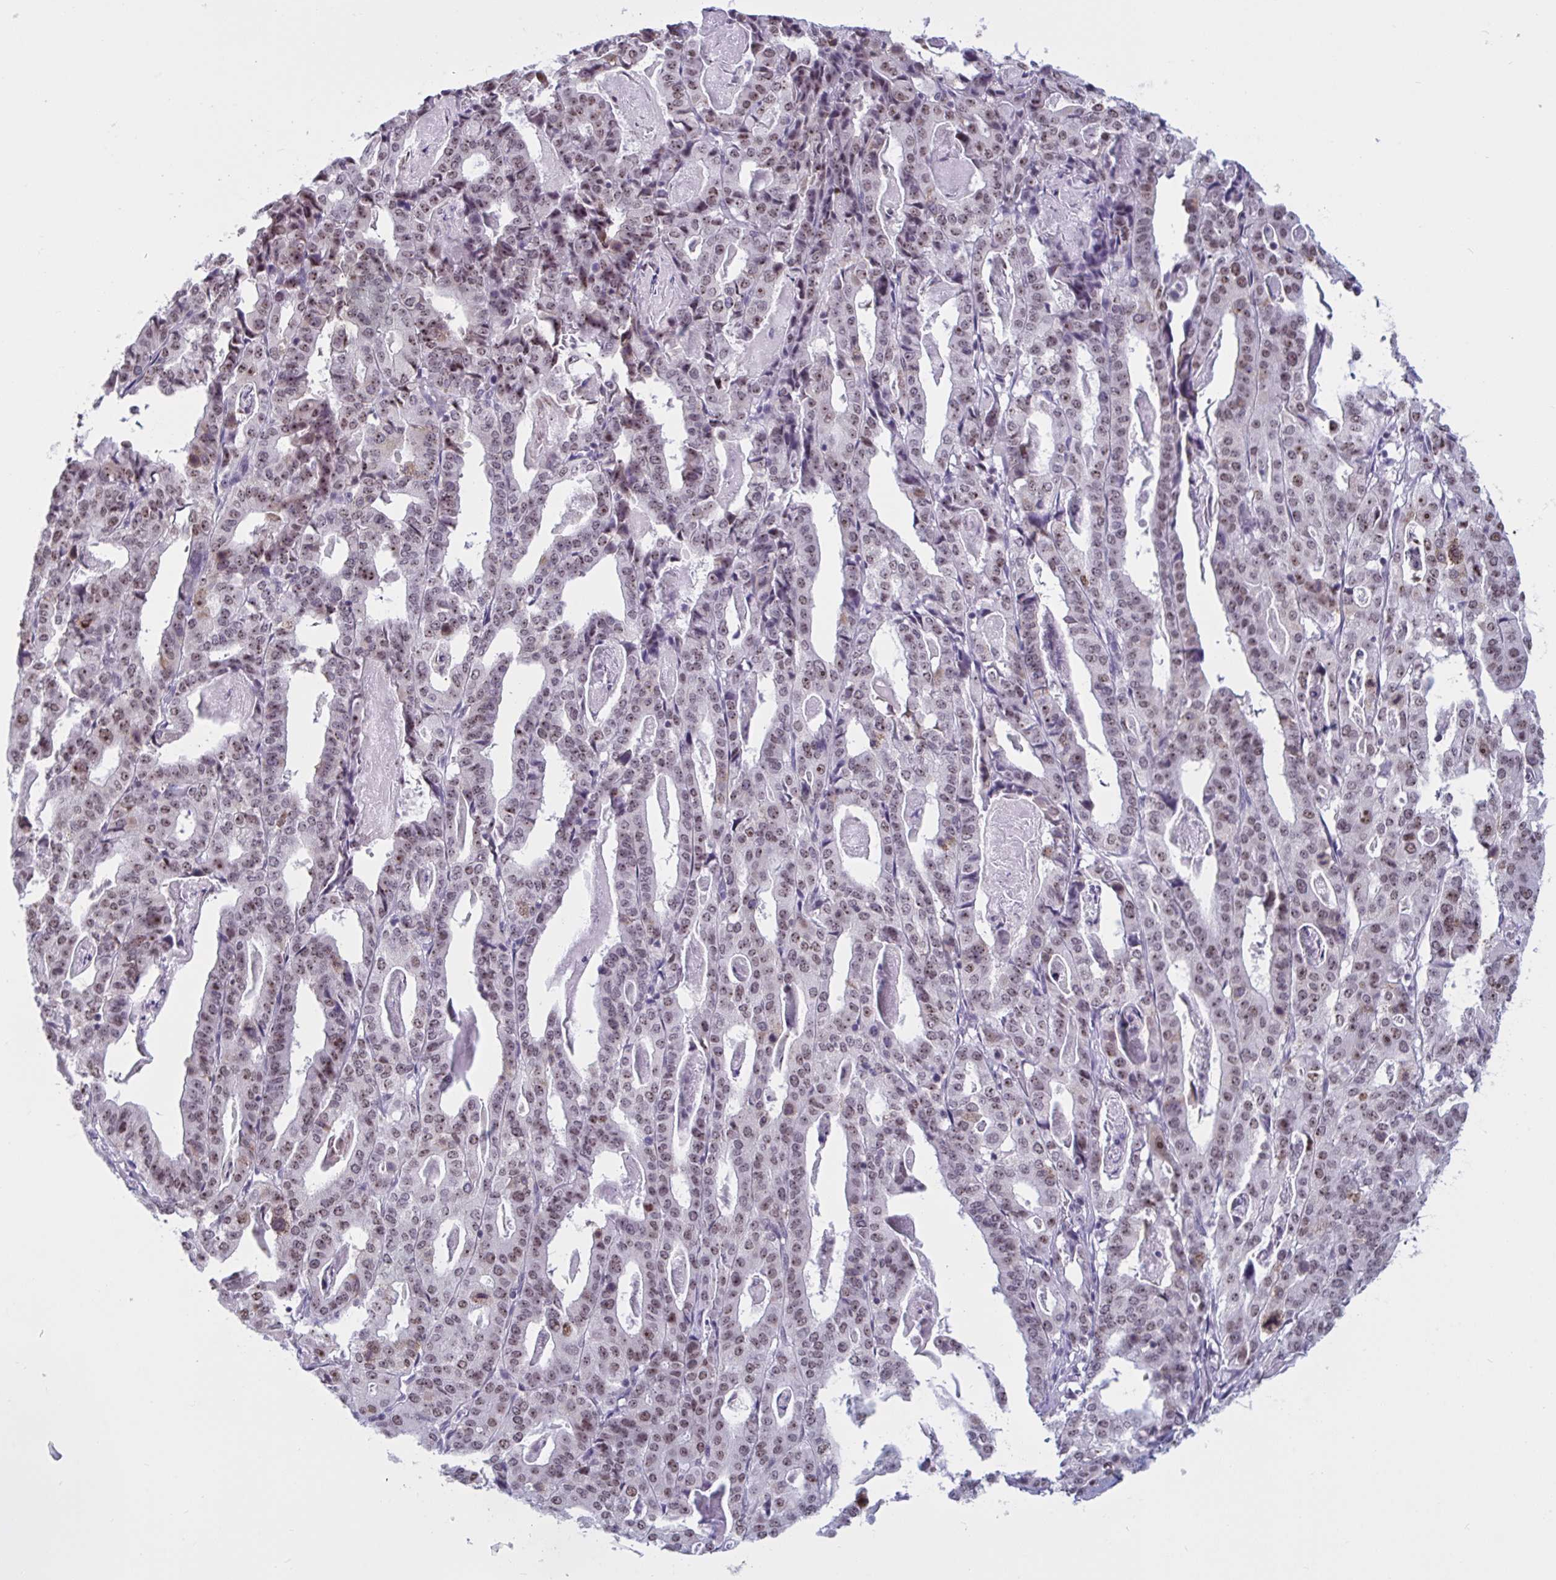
{"staining": {"intensity": "weak", "quantity": ">75%", "location": "nuclear"}, "tissue": "stomach cancer", "cell_type": "Tumor cells", "image_type": "cancer", "snomed": [{"axis": "morphology", "description": "Adenocarcinoma, NOS"}, {"axis": "topography", "description": "Stomach"}], "caption": "Protein expression analysis of human adenocarcinoma (stomach) reveals weak nuclear staining in approximately >75% of tumor cells. (Brightfield microscopy of DAB IHC at high magnification).", "gene": "TGM6", "patient": {"sex": "male", "age": 48}}